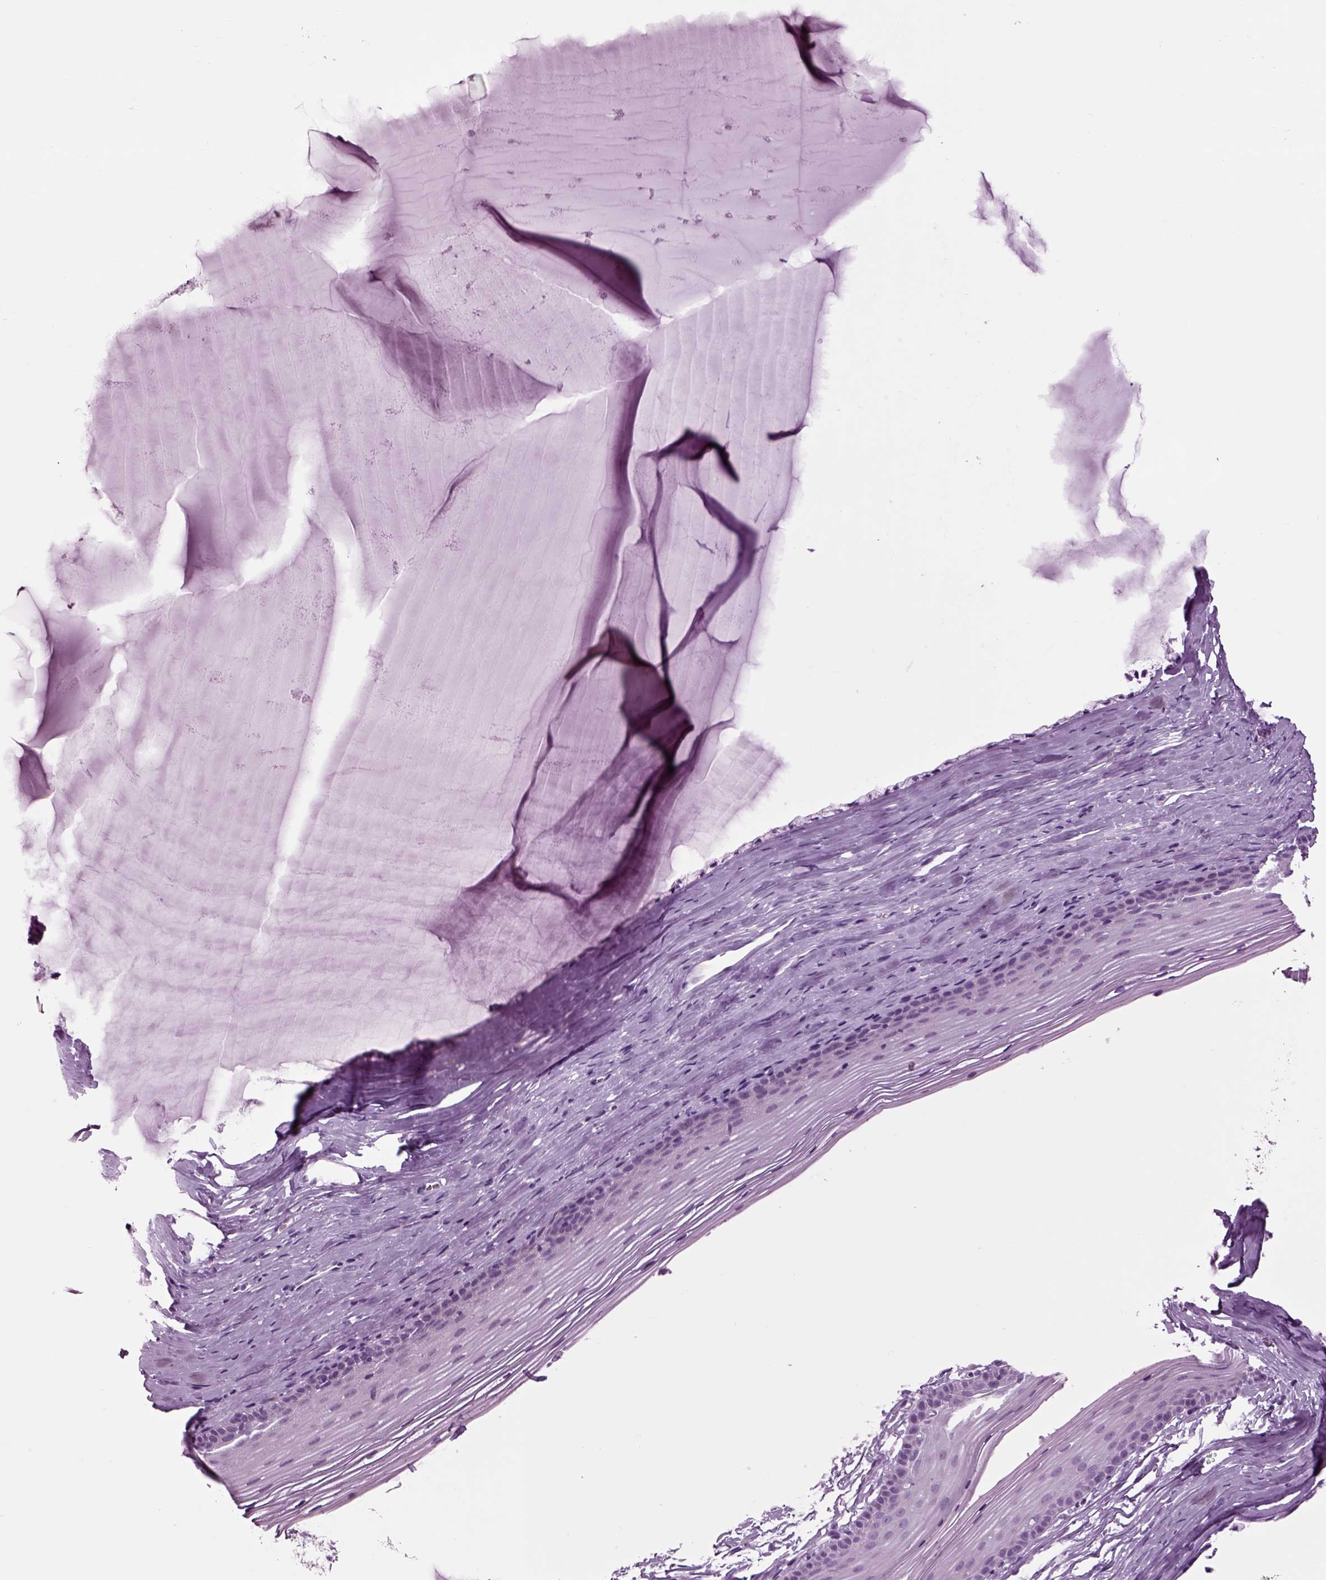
{"staining": {"intensity": "negative", "quantity": "none", "location": "none"}, "tissue": "cervix", "cell_type": "Glandular cells", "image_type": "normal", "snomed": [{"axis": "morphology", "description": "Normal tissue, NOS"}, {"axis": "topography", "description": "Cervix"}], "caption": "Immunohistochemistry photomicrograph of benign cervix: human cervix stained with DAB (3,3'-diaminobenzidine) displays no significant protein expression in glandular cells.", "gene": "ARHGAP11A", "patient": {"sex": "female", "age": 40}}